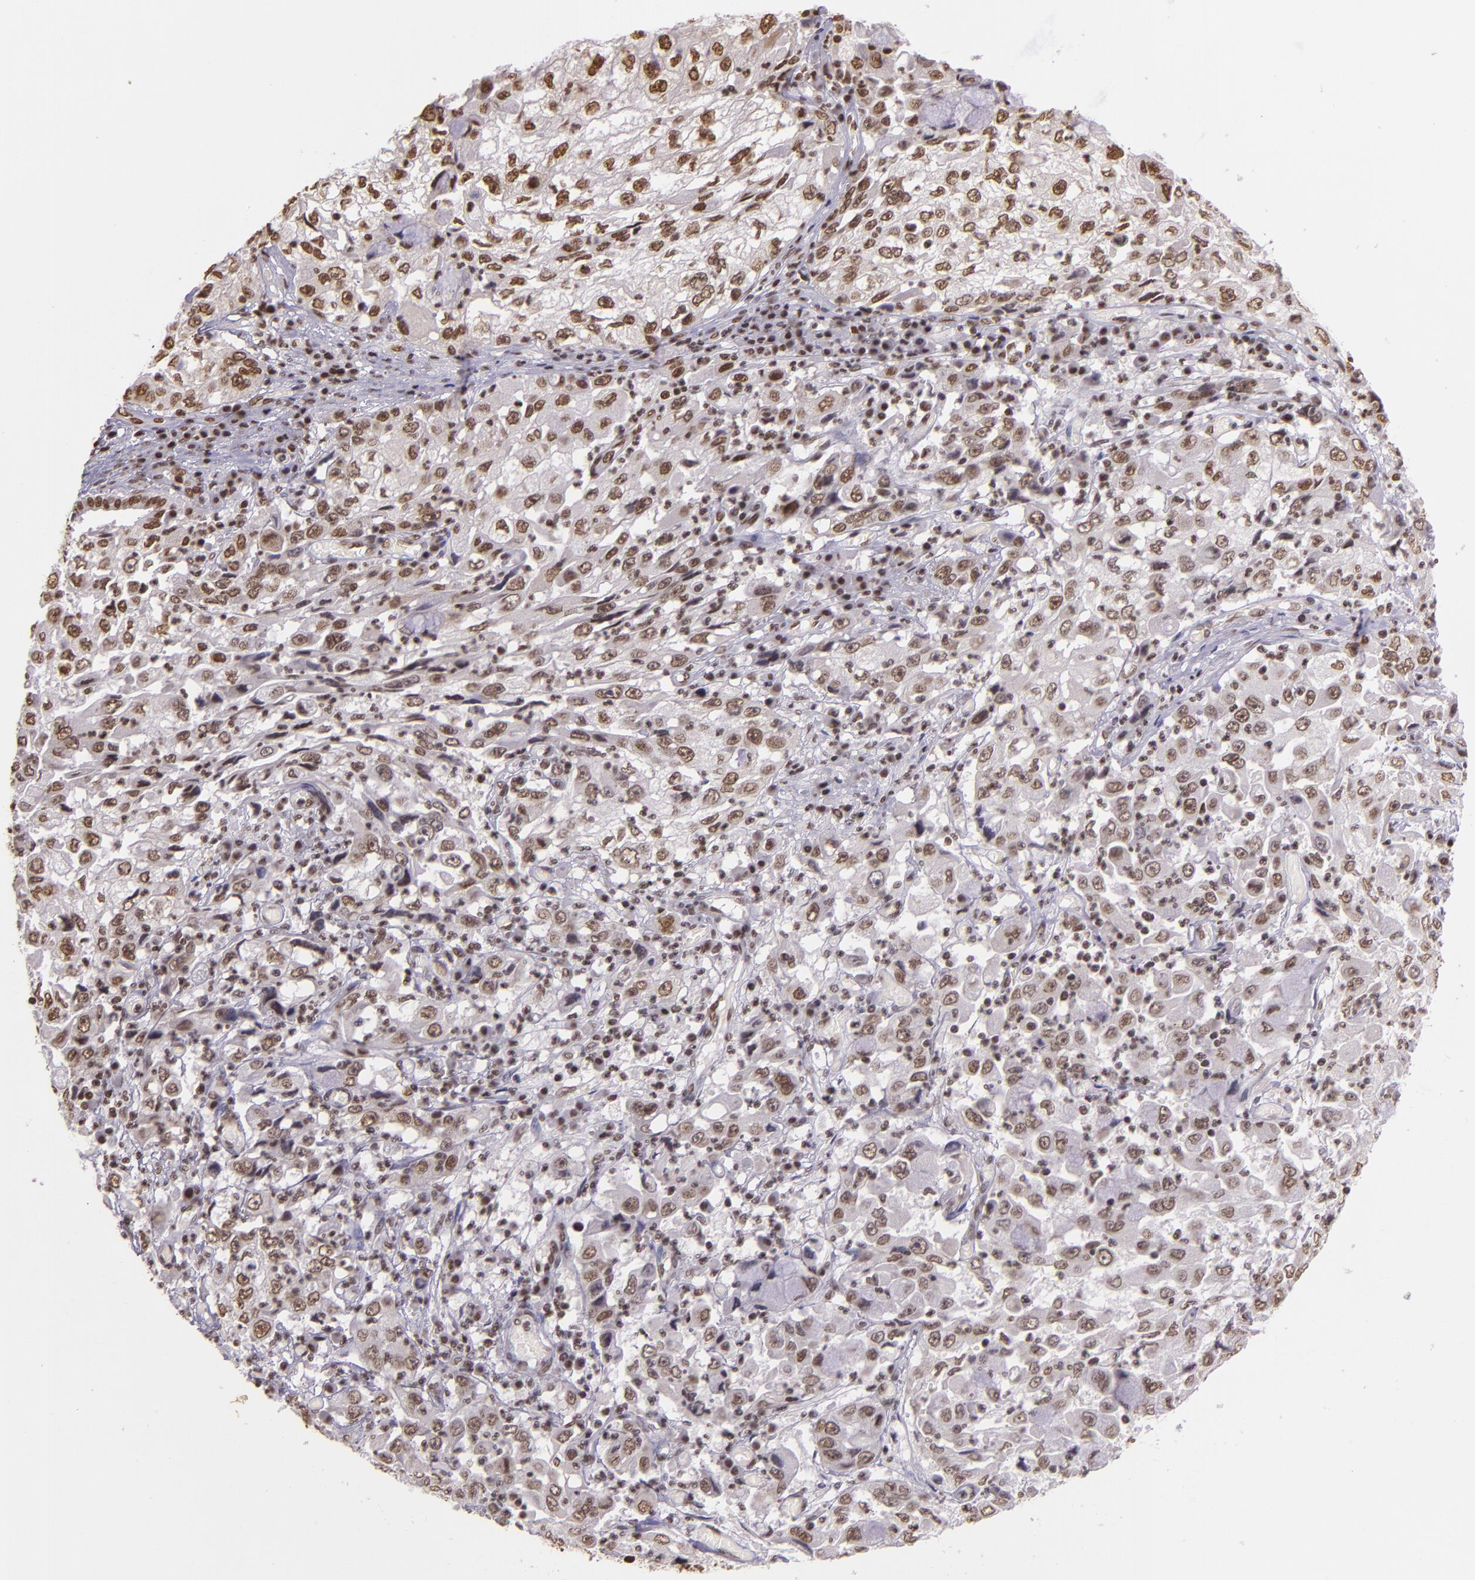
{"staining": {"intensity": "moderate", "quantity": ">75%", "location": "nuclear"}, "tissue": "cervical cancer", "cell_type": "Tumor cells", "image_type": "cancer", "snomed": [{"axis": "morphology", "description": "Squamous cell carcinoma, NOS"}, {"axis": "topography", "description": "Cervix"}], "caption": "Brown immunohistochemical staining in human squamous cell carcinoma (cervical) shows moderate nuclear expression in approximately >75% of tumor cells.", "gene": "USF1", "patient": {"sex": "female", "age": 36}}